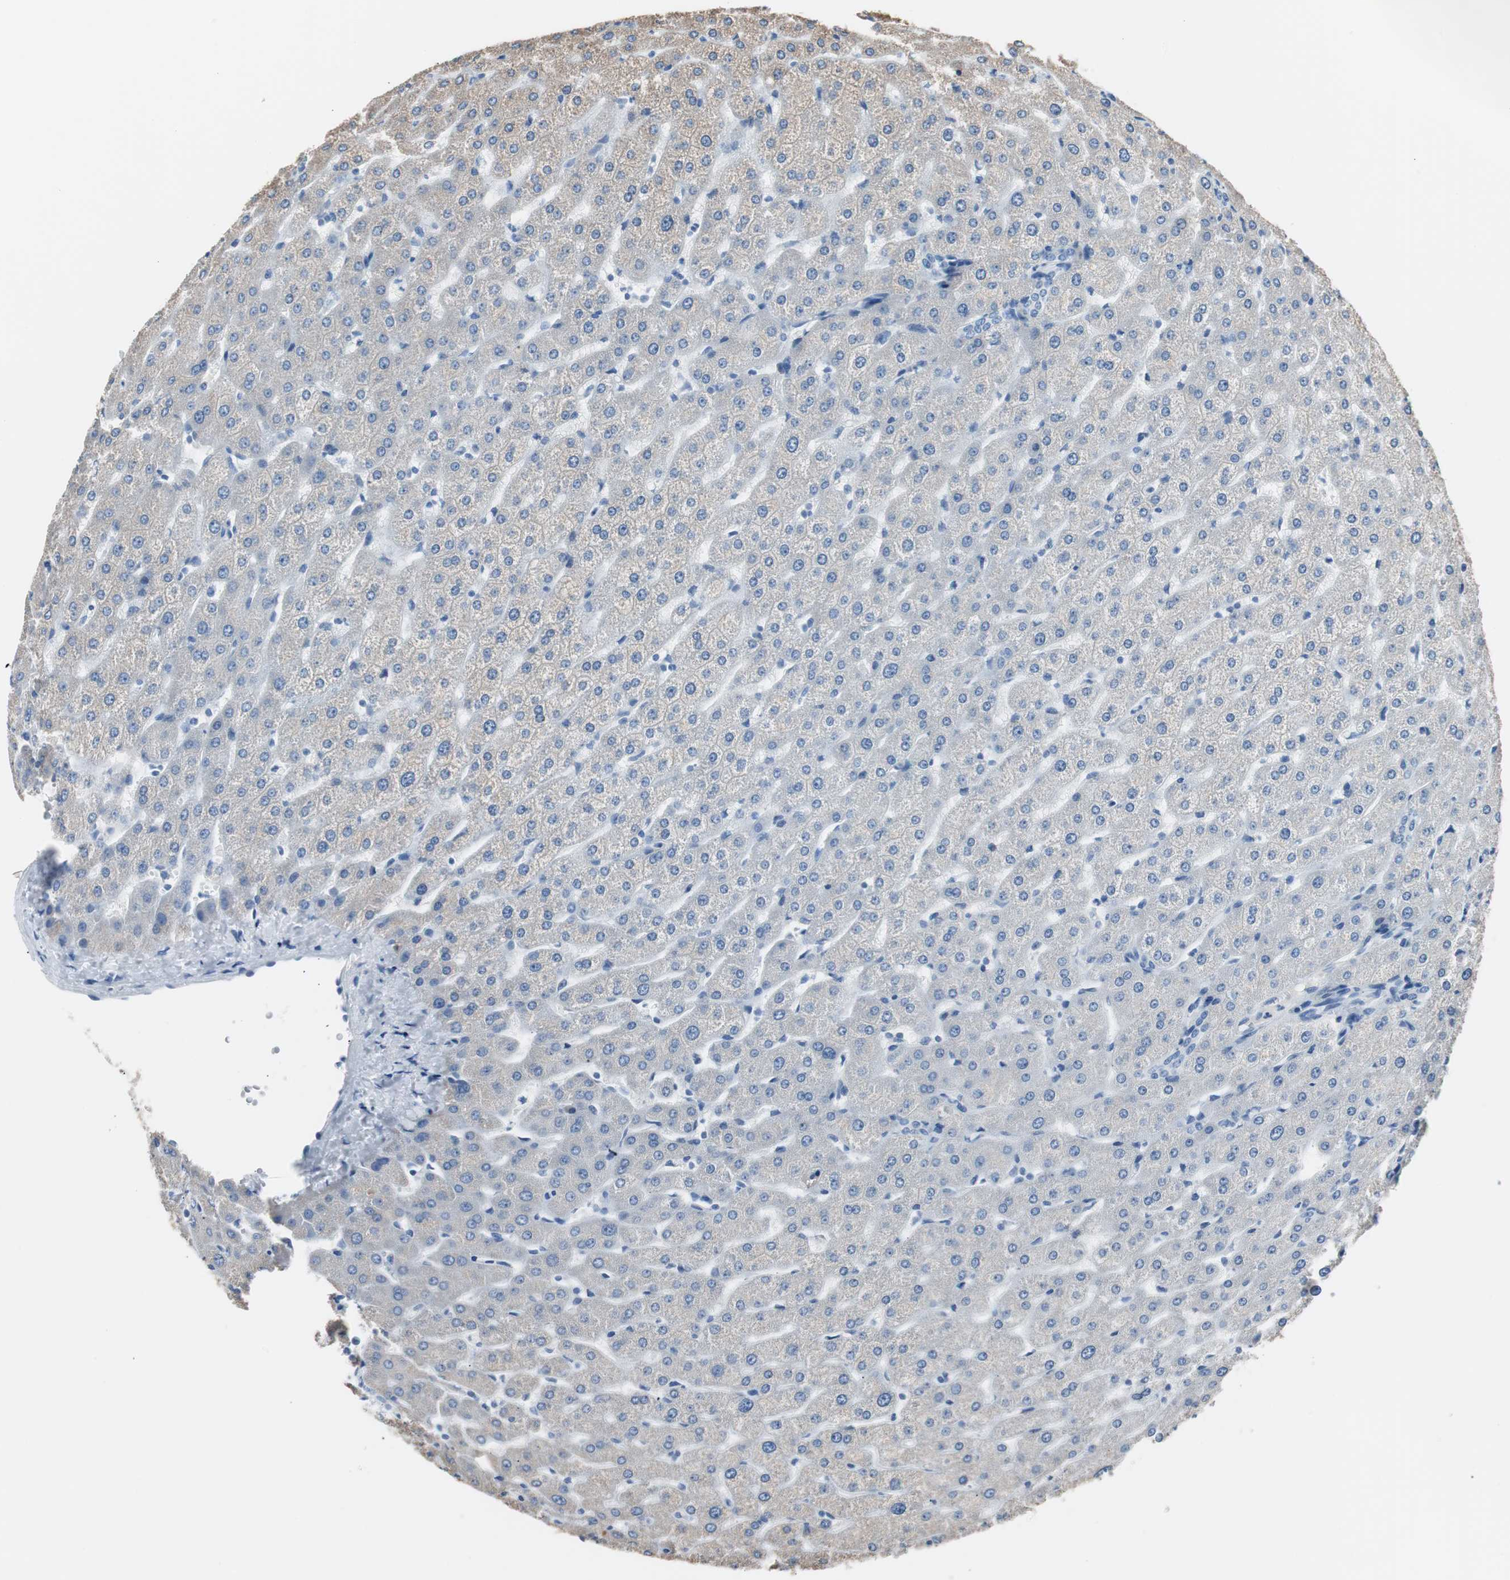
{"staining": {"intensity": "negative", "quantity": "none", "location": "none"}, "tissue": "liver", "cell_type": "Cholangiocytes", "image_type": "normal", "snomed": [{"axis": "morphology", "description": "Normal tissue, NOS"}, {"axis": "morphology", "description": "Fibrosis, NOS"}, {"axis": "topography", "description": "Liver"}], "caption": "DAB immunohistochemical staining of normal human liver demonstrates no significant positivity in cholangiocytes.", "gene": "S100A7A", "patient": {"sex": "female", "age": 29}}